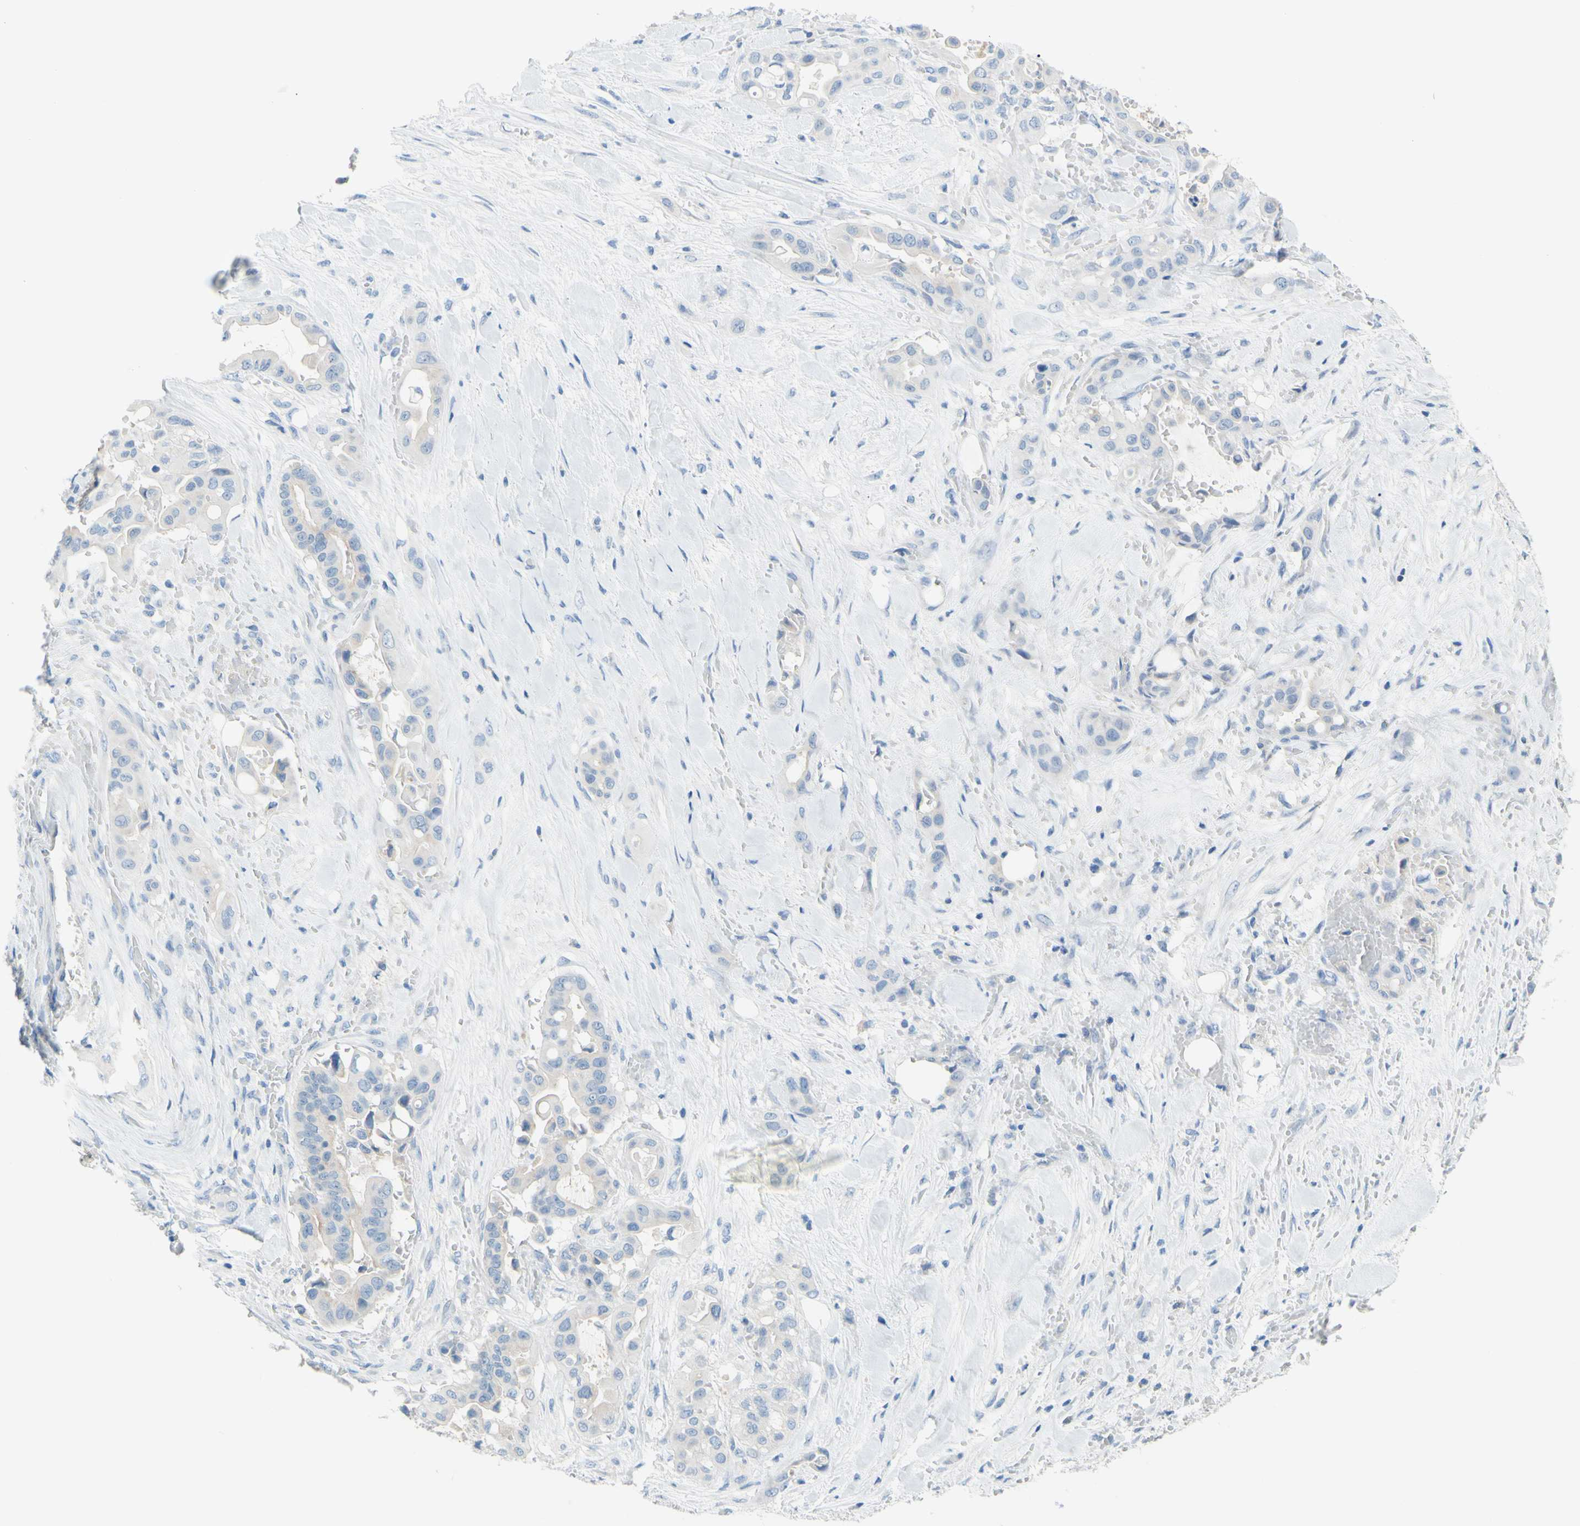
{"staining": {"intensity": "negative", "quantity": "none", "location": "none"}, "tissue": "liver cancer", "cell_type": "Tumor cells", "image_type": "cancer", "snomed": [{"axis": "morphology", "description": "Cholangiocarcinoma"}, {"axis": "topography", "description": "Liver"}], "caption": "A photomicrograph of human liver cholangiocarcinoma is negative for staining in tumor cells.", "gene": "SLC1A2", "patient": {"sex": "female", "age": 61}}